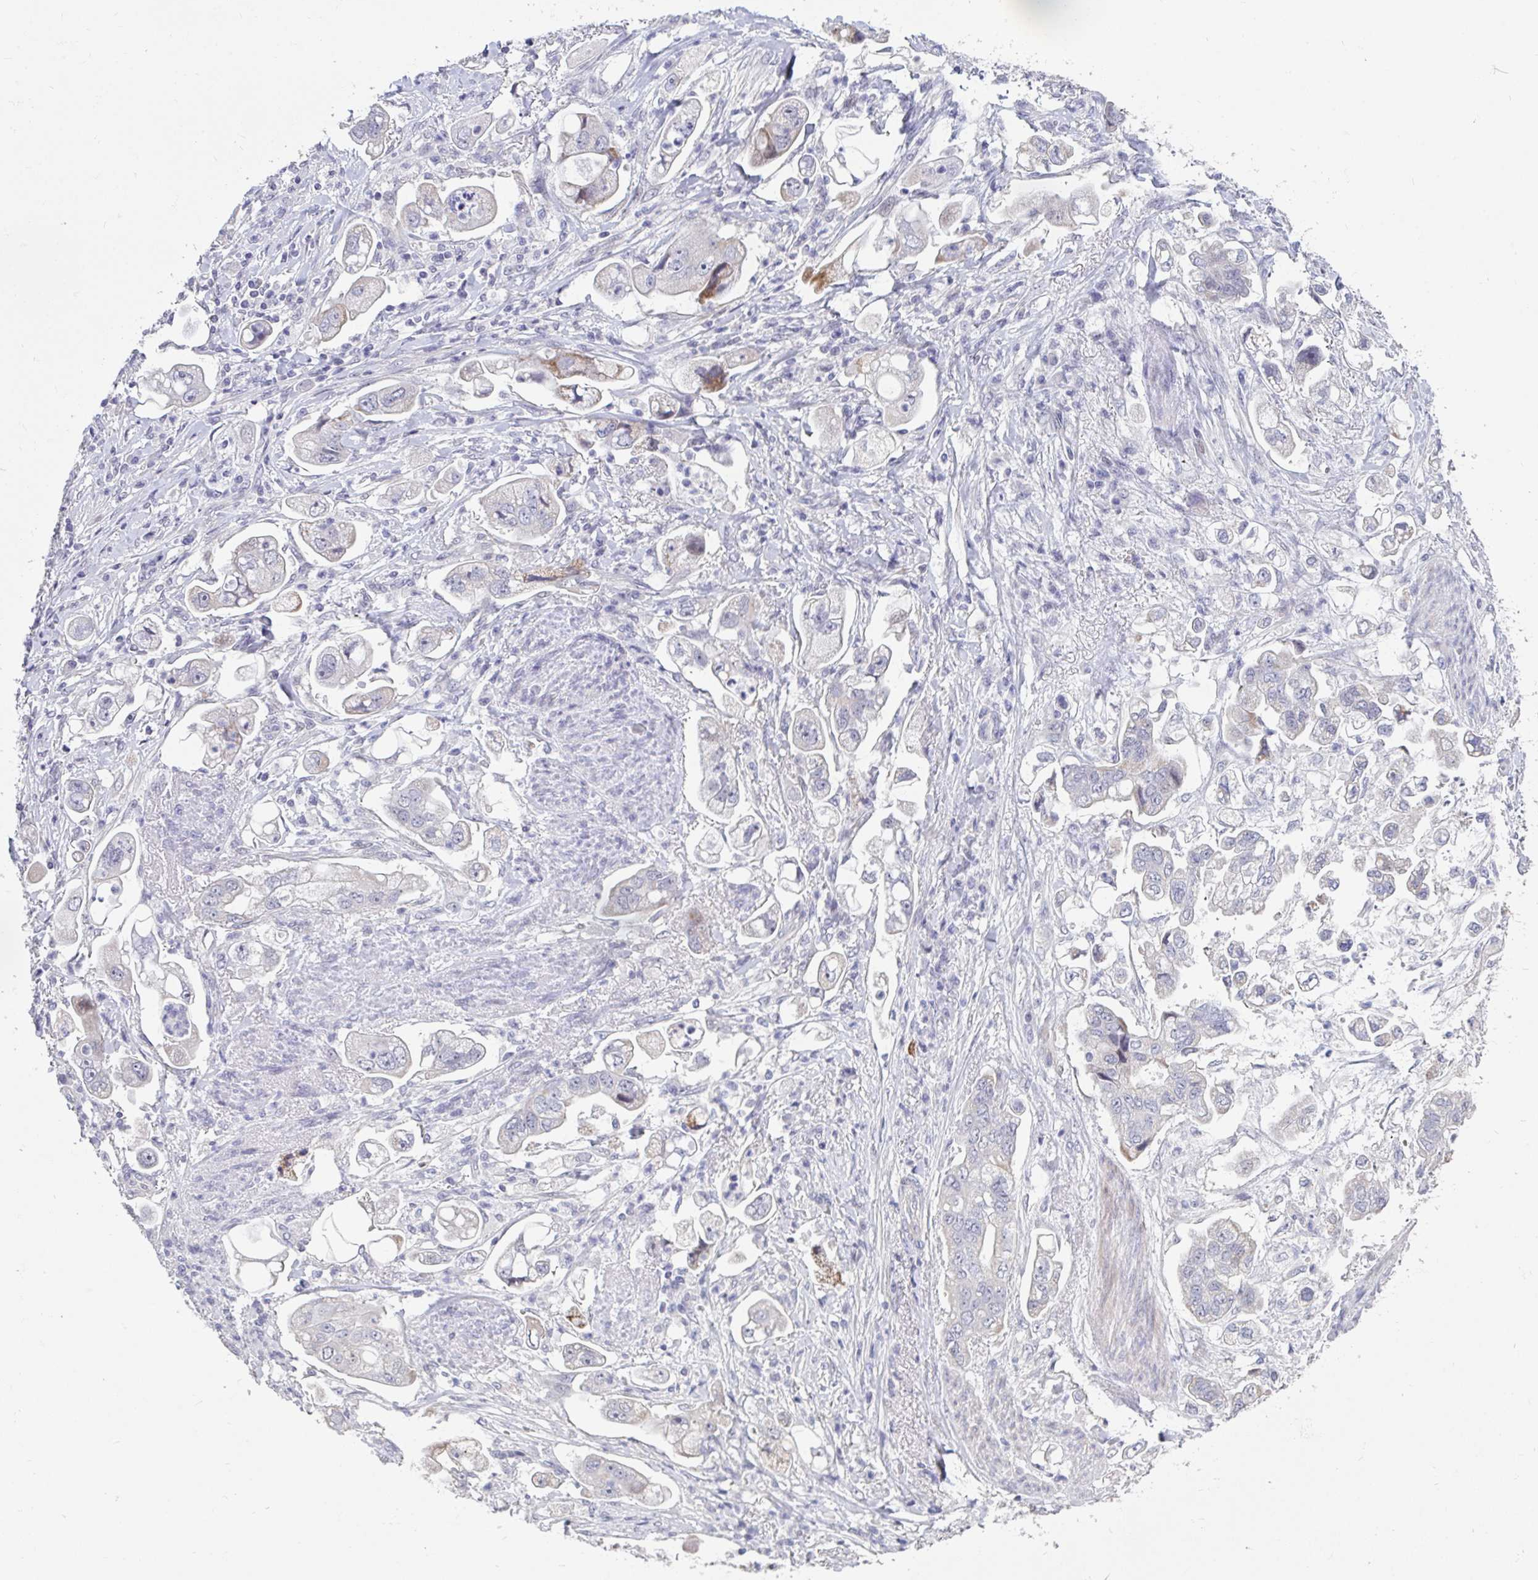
{"staining": {"intensity": "weak", "quantity": "<25%", "location": "cytoplasmic/membranous"}, "tissue": "stomach cancer", "cell_type": "Tumor cells", "image_type": "cancer", "snomed": [{"axis": "morphology", "description": "Adenocarcinoma, NOS"}, {"axis": "topography", "description": "Stomach"}], "caption": "Histopathology image shows no protein expression in tumor cells of stomach adenocarcinoma tissue.", "gene": "FAM156B", "patient": {"sex": "male", "age": 62}}